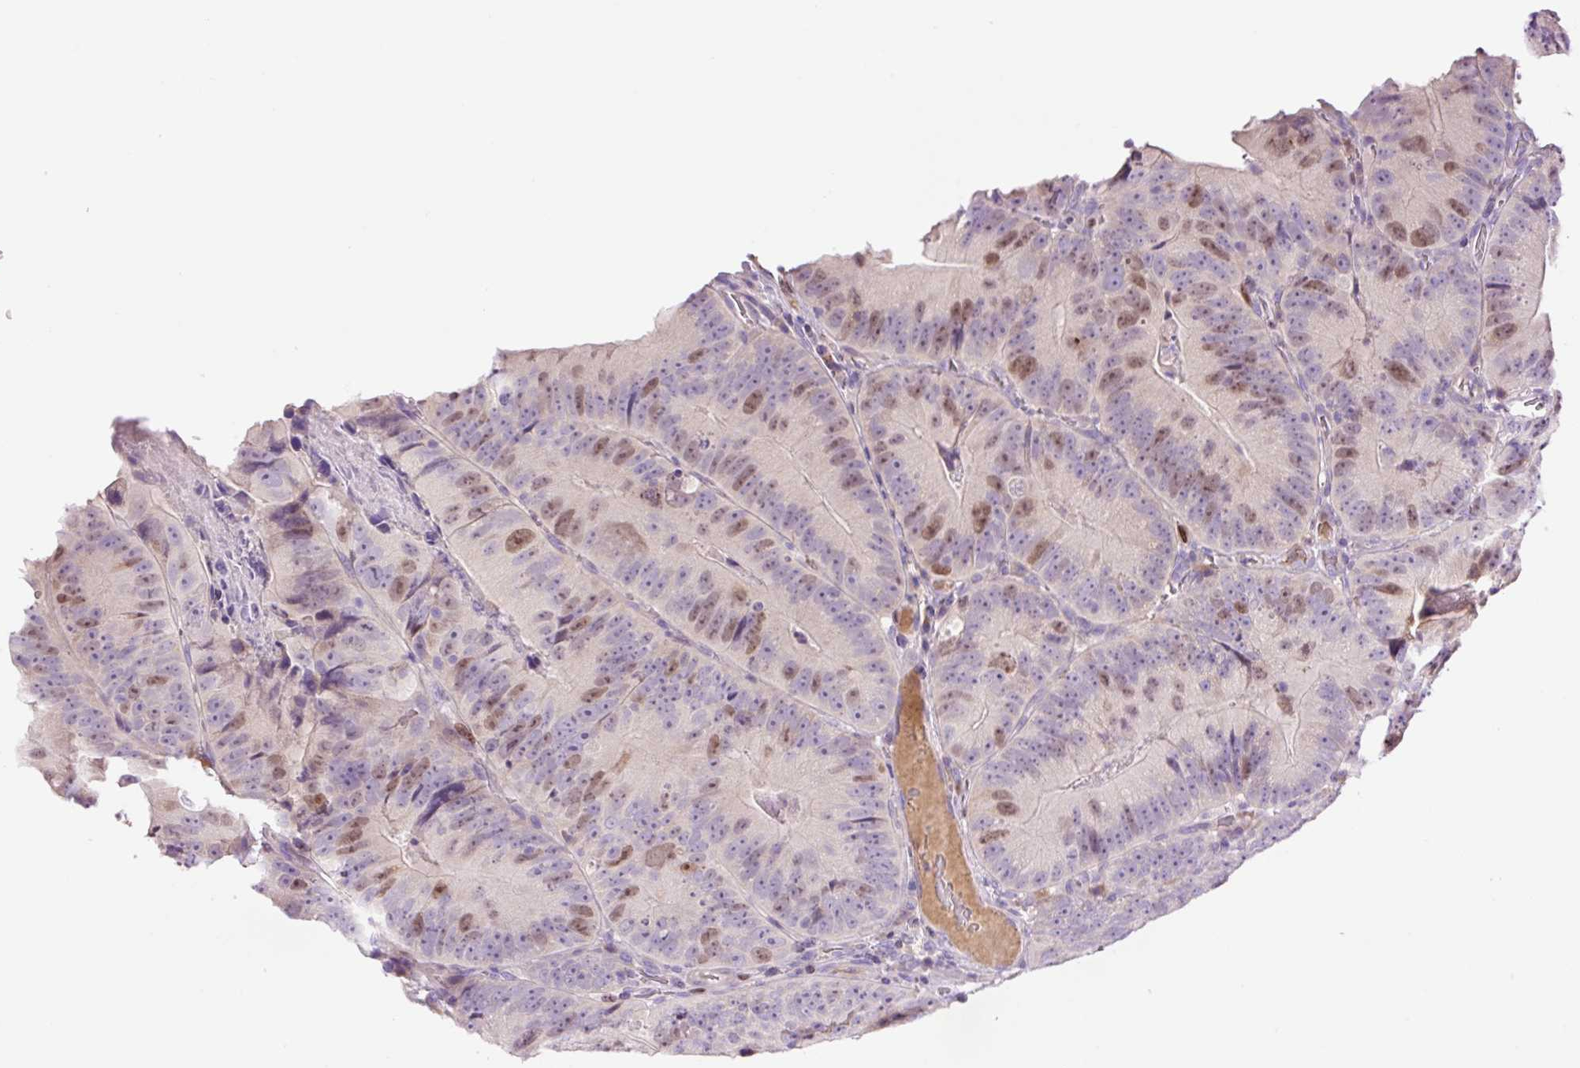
{"staining": {"intensity": "moderate", "quantity": "25%-75%", "location": "nuclear"}, "tissue": "colorectal cancer", "cell_type": "Tumor cells", "image_type": "cancer", "snomed": [{"axis": "morphology", "description": "Adenocarcinoma, NOS"}, {"axis": "topography", "description": "Colon"}], "caption": "Human colorectal cancer stained for a protein (brown) displays moderate nuclear positive positivity in approximately 25%-75% of tumor cells.", "gene": "DPPA4", "patient": {"sex": "female", "age": 86}}